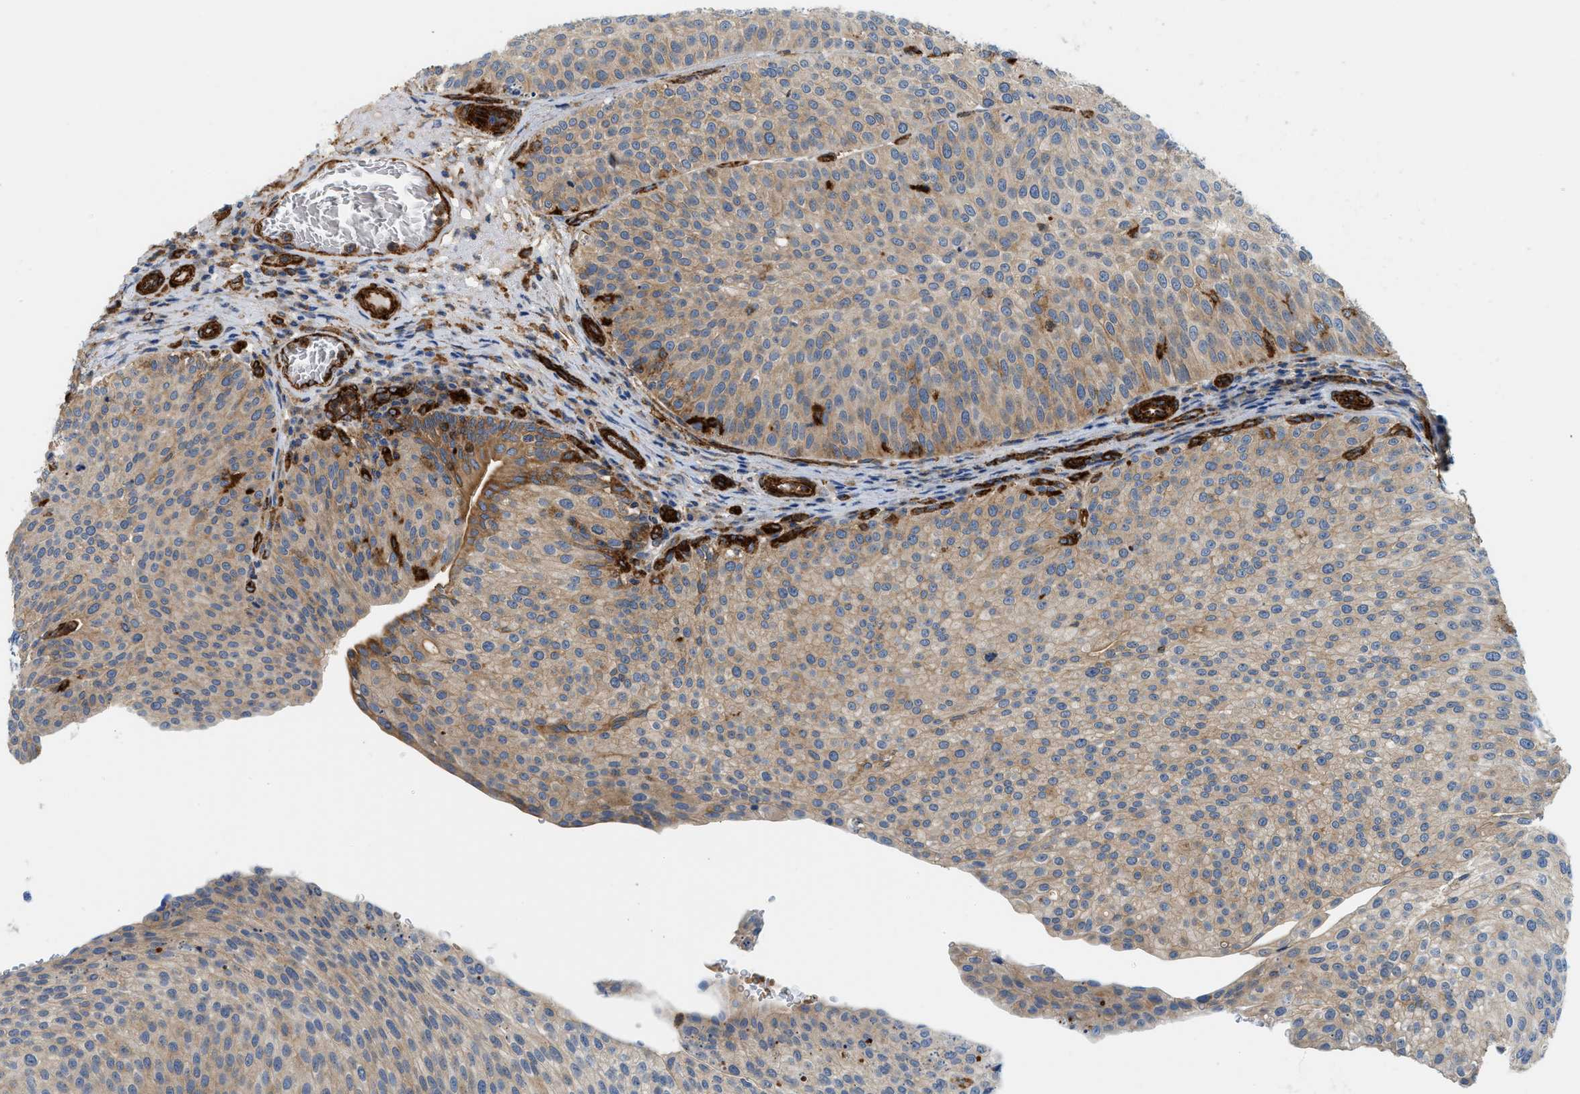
{"staining": {"intensity": "moderate", "quantity": "25%-75%", "location": "cytoplasmic/membranous"}, "tissue": "urothelial cancer", "cell_type": "Tumor cells", "image_type": "cancer", "snomed": [{"axis": "morphology", "description": "Urothelial carcinoma, Low grade"}, {"axis": "topography", "description": "Smooth muscle"}, {"axis": "topography", "description": "Urinary bladder"}], "caption": "Protein staining demonstrates moderate cytoplasmic/membranous positivity in approximately 25%-75% of tumor cells in urothelial carcinoma (low-grade).", "gene": "HIP1", "patient": {"sex": "male", "age": 60}}